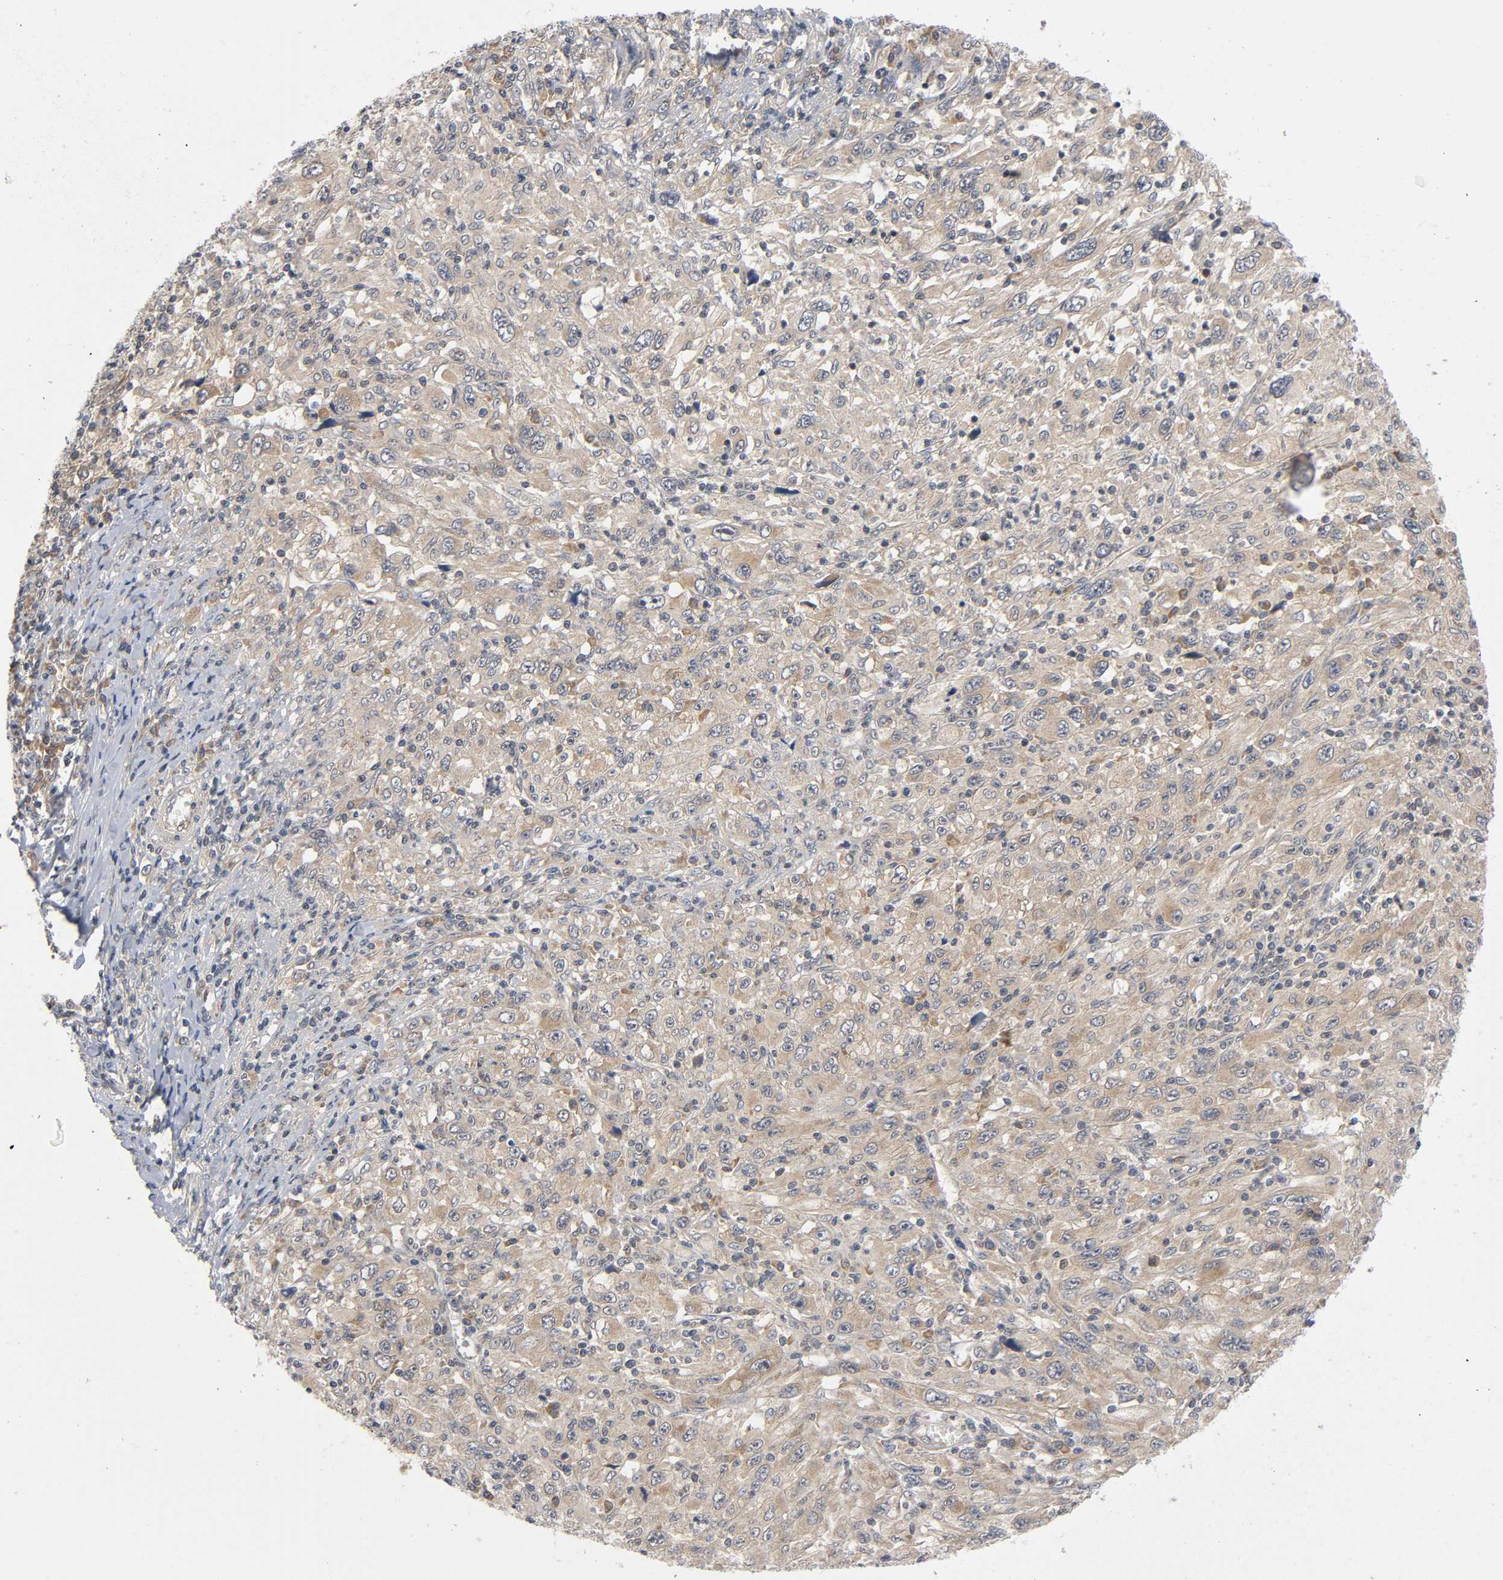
{"staining": {"intensity": "weak", "quantity": ">75%", "location": "cytoplasmic/membranous"}, "tissue": "melanoma", "cell_type": "Tumor cells", "image_type": "cancer", "snomed": [{"axis": "morphology", "description": "Malignant melanoma, Metastatic site"}, {"axis": "topography", "description": "Skin"}], "caption": "Weak cytoplasmic/membranous protein positivity is identified in approximately >75% of tumor cells in melanoma.", "gene": "MAPK8", "patient": {"sex": "female", "age": 56}}